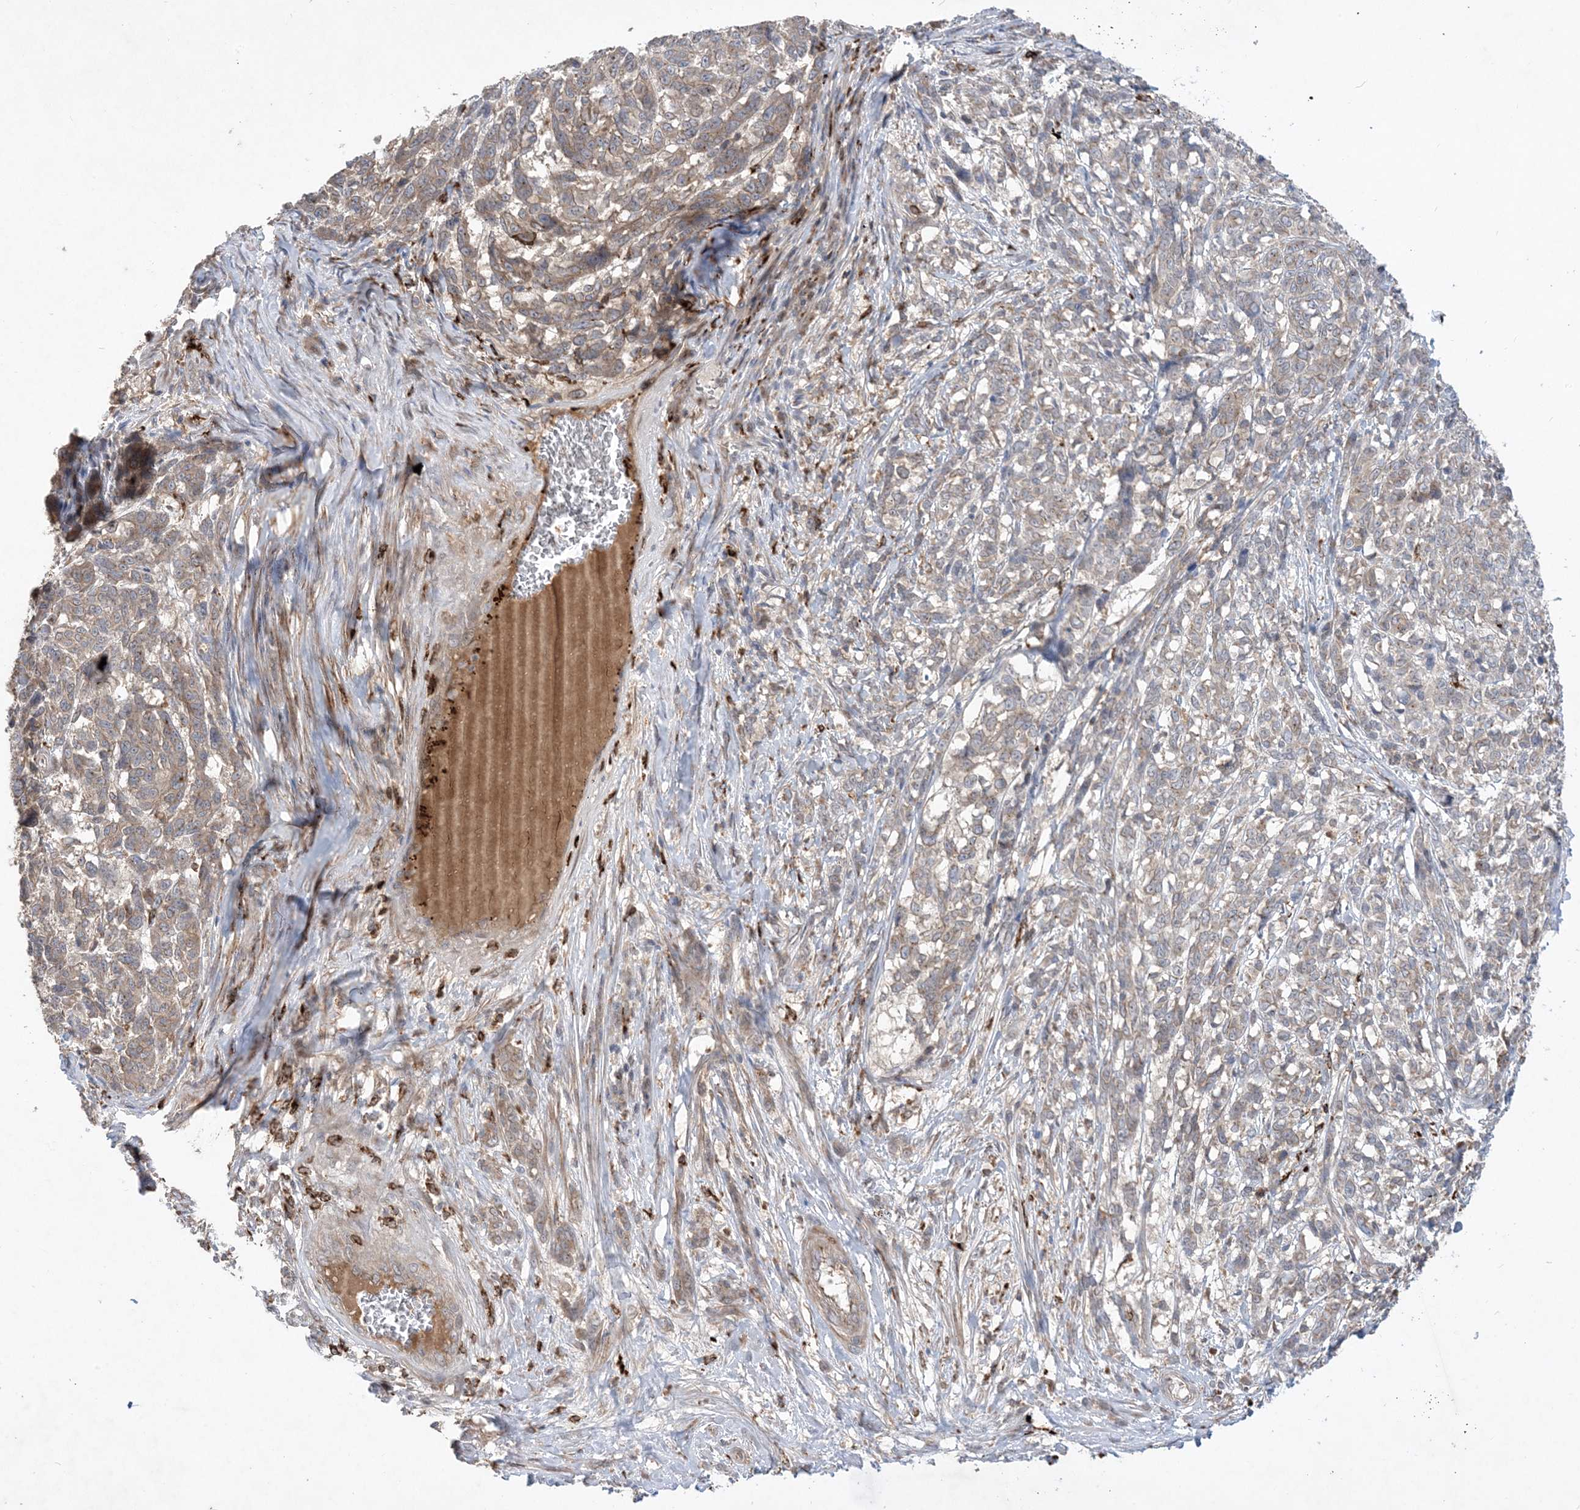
{"staining": {"intensity": "weak", "quantity": "25%-75%", "location": "cytoplasmic/membranous"}, "tissue": "melanoma", "cell_type": "Tumor cells", "image_type": "cancer", "snomed": [{"axis": "morphology", "description": "Malignant melanoma, NOS"}, {"axis": "topography", "description": "Skin"}], "caption": "Immunohistochemical staining of human melanoma demonstrates low levels of weak cytoplasmic/membranous protein expression in approximately 25%-75% of tumor cells.", "gene": "MASP2", "patient": {"sex": "male", "age": 49}}